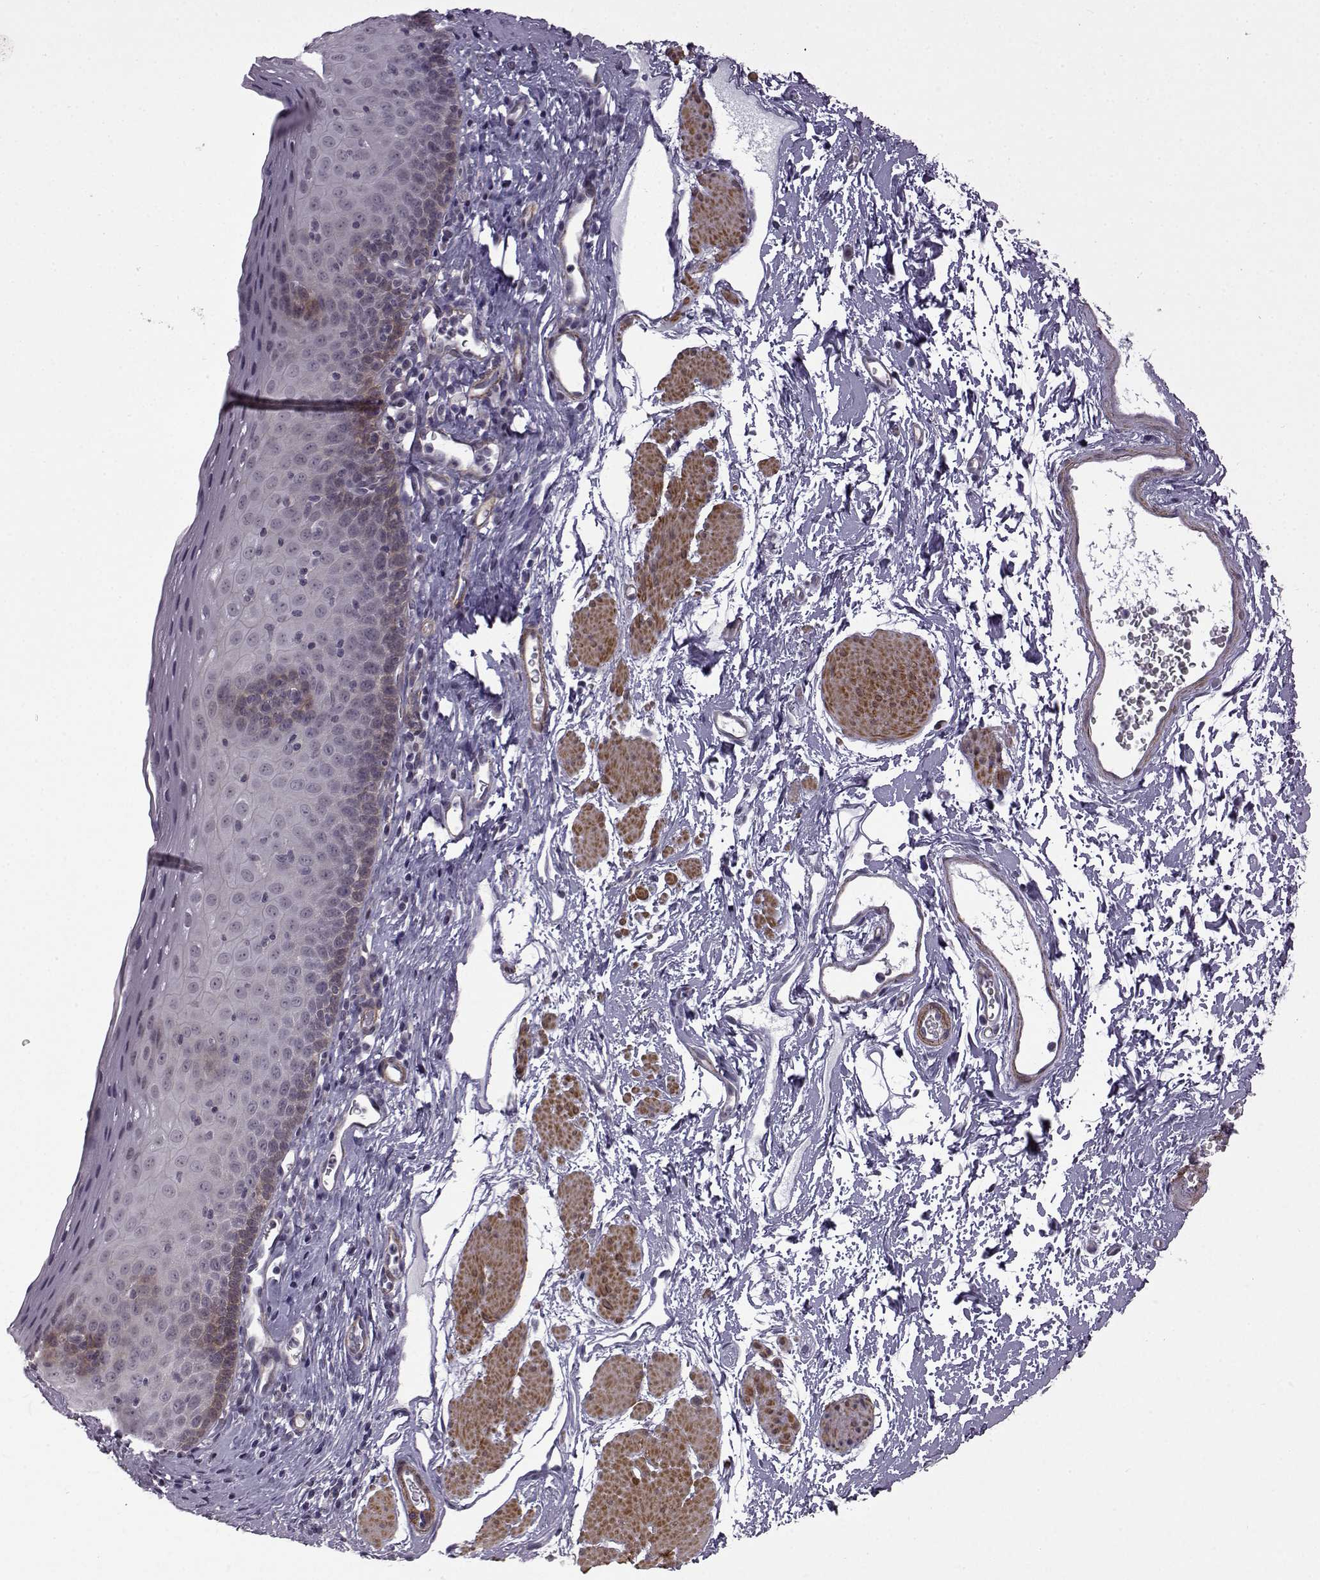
{"staining": {"intensity": "negative", "quantity": "none", "location": "none"}, "tissue": "esophagus", "cell_type": "Squamous epithelial cells", "image_type": "normal", "snomed": [{"axis": "morphology", "description": "Normal tissue, NOS"}, {"axis": "topography", "description": "Esophagus"}], "caption": "This photomicrograph is of benign esophagus stained with IHC to label a protein in brown with the nuclei are counter-stained blue. There is no expression in squamous epithelial cells.", "gene": "SYNPO2", "patient": {"sex": "female", "age": 64}}